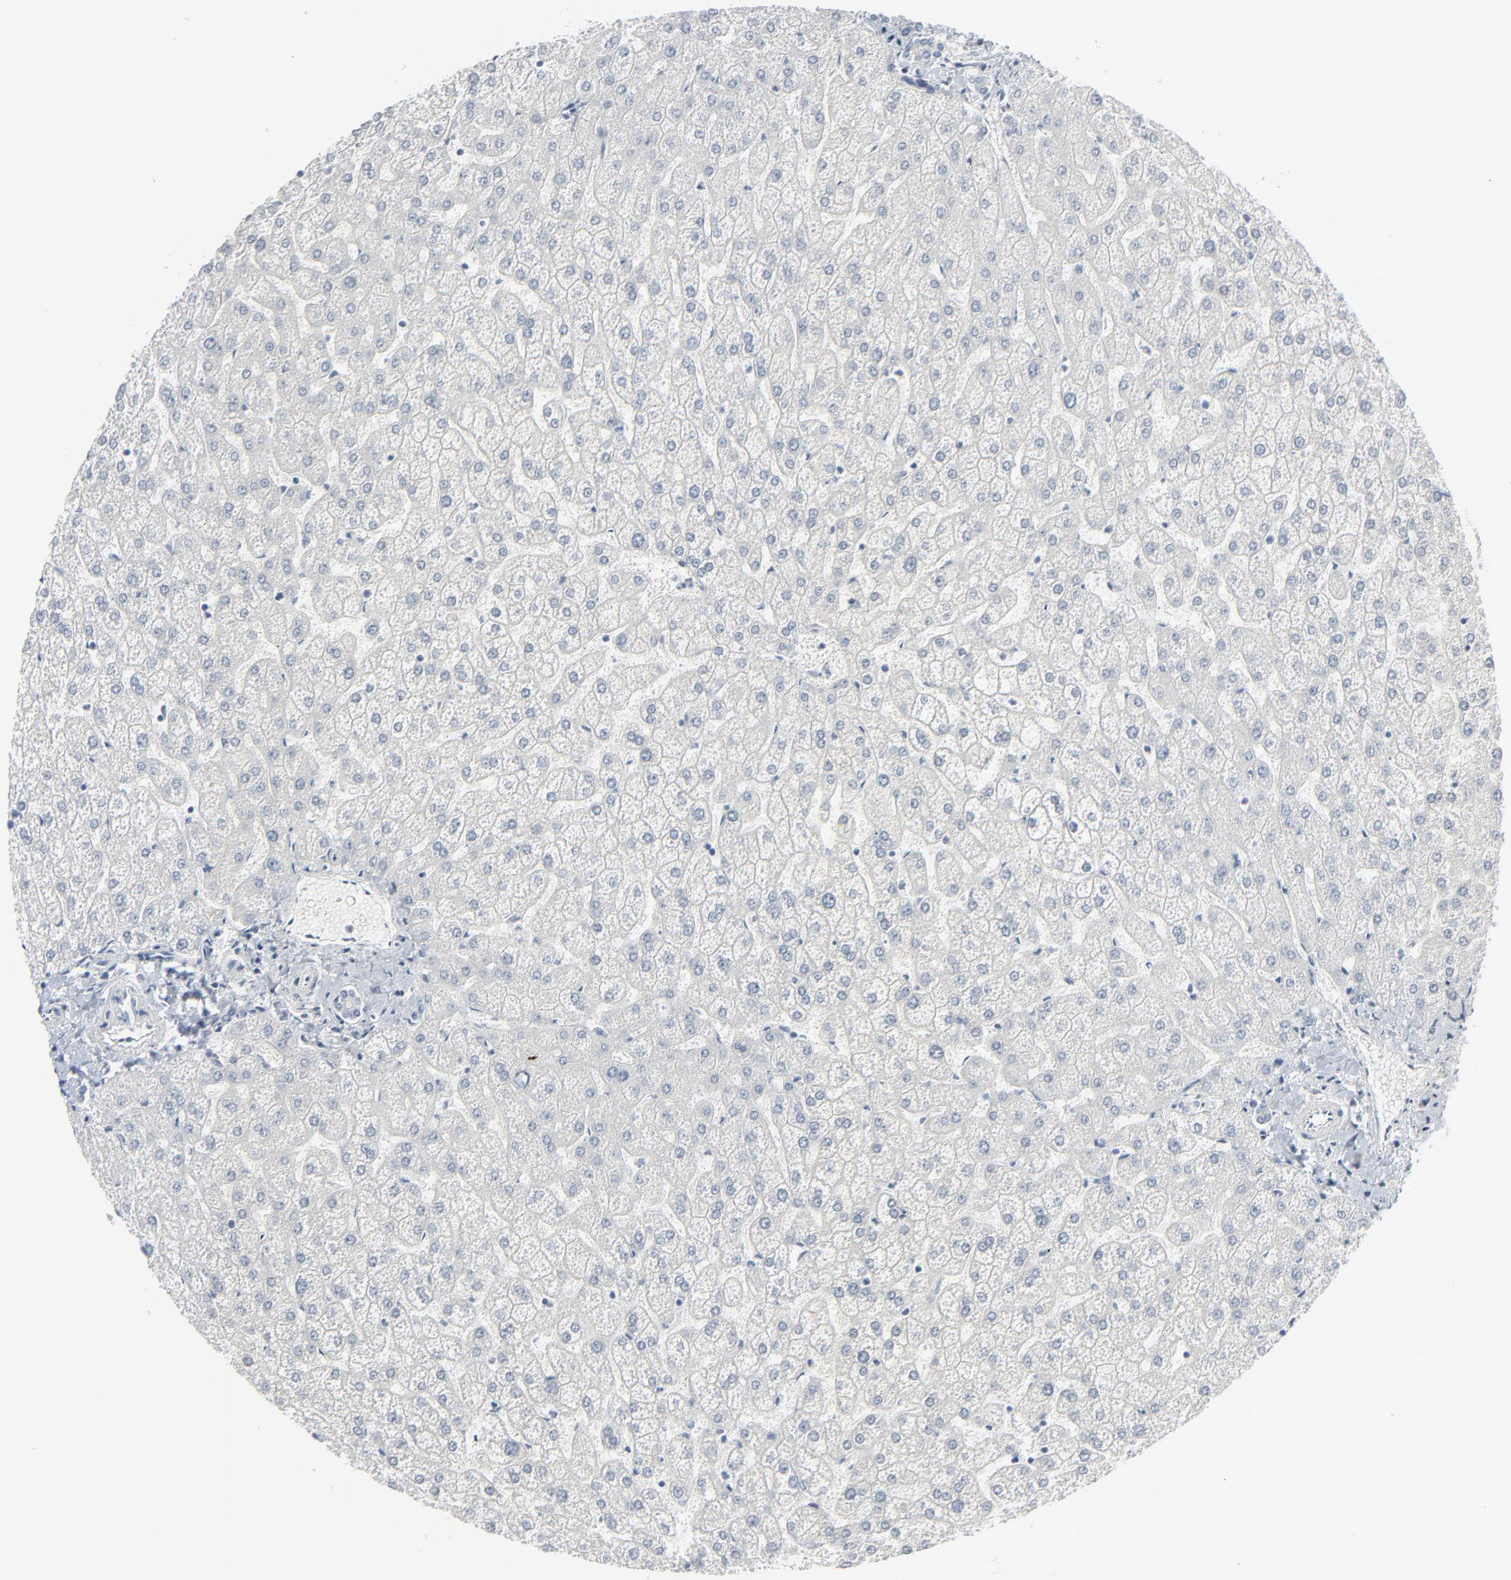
{"staining": {"intensity": "negative", "quantity": "none", "location": "none"}, "tissue": "liver", "cell_type": "Cholangiocytes", "image_type": "normal", "snomed": [{"axis": "morphology", "description": "Normal tissue, NOS"}, {"axis": "topography", "description": "Liver"}], "caption": "Immunohistochemistry (IHC) histopathology image of benign liver stained for a protein (brown), which demonstrates no positivity in cholangiocytes.", "gene": "MITF", "patient": {"sex": "male", "age": 67}}